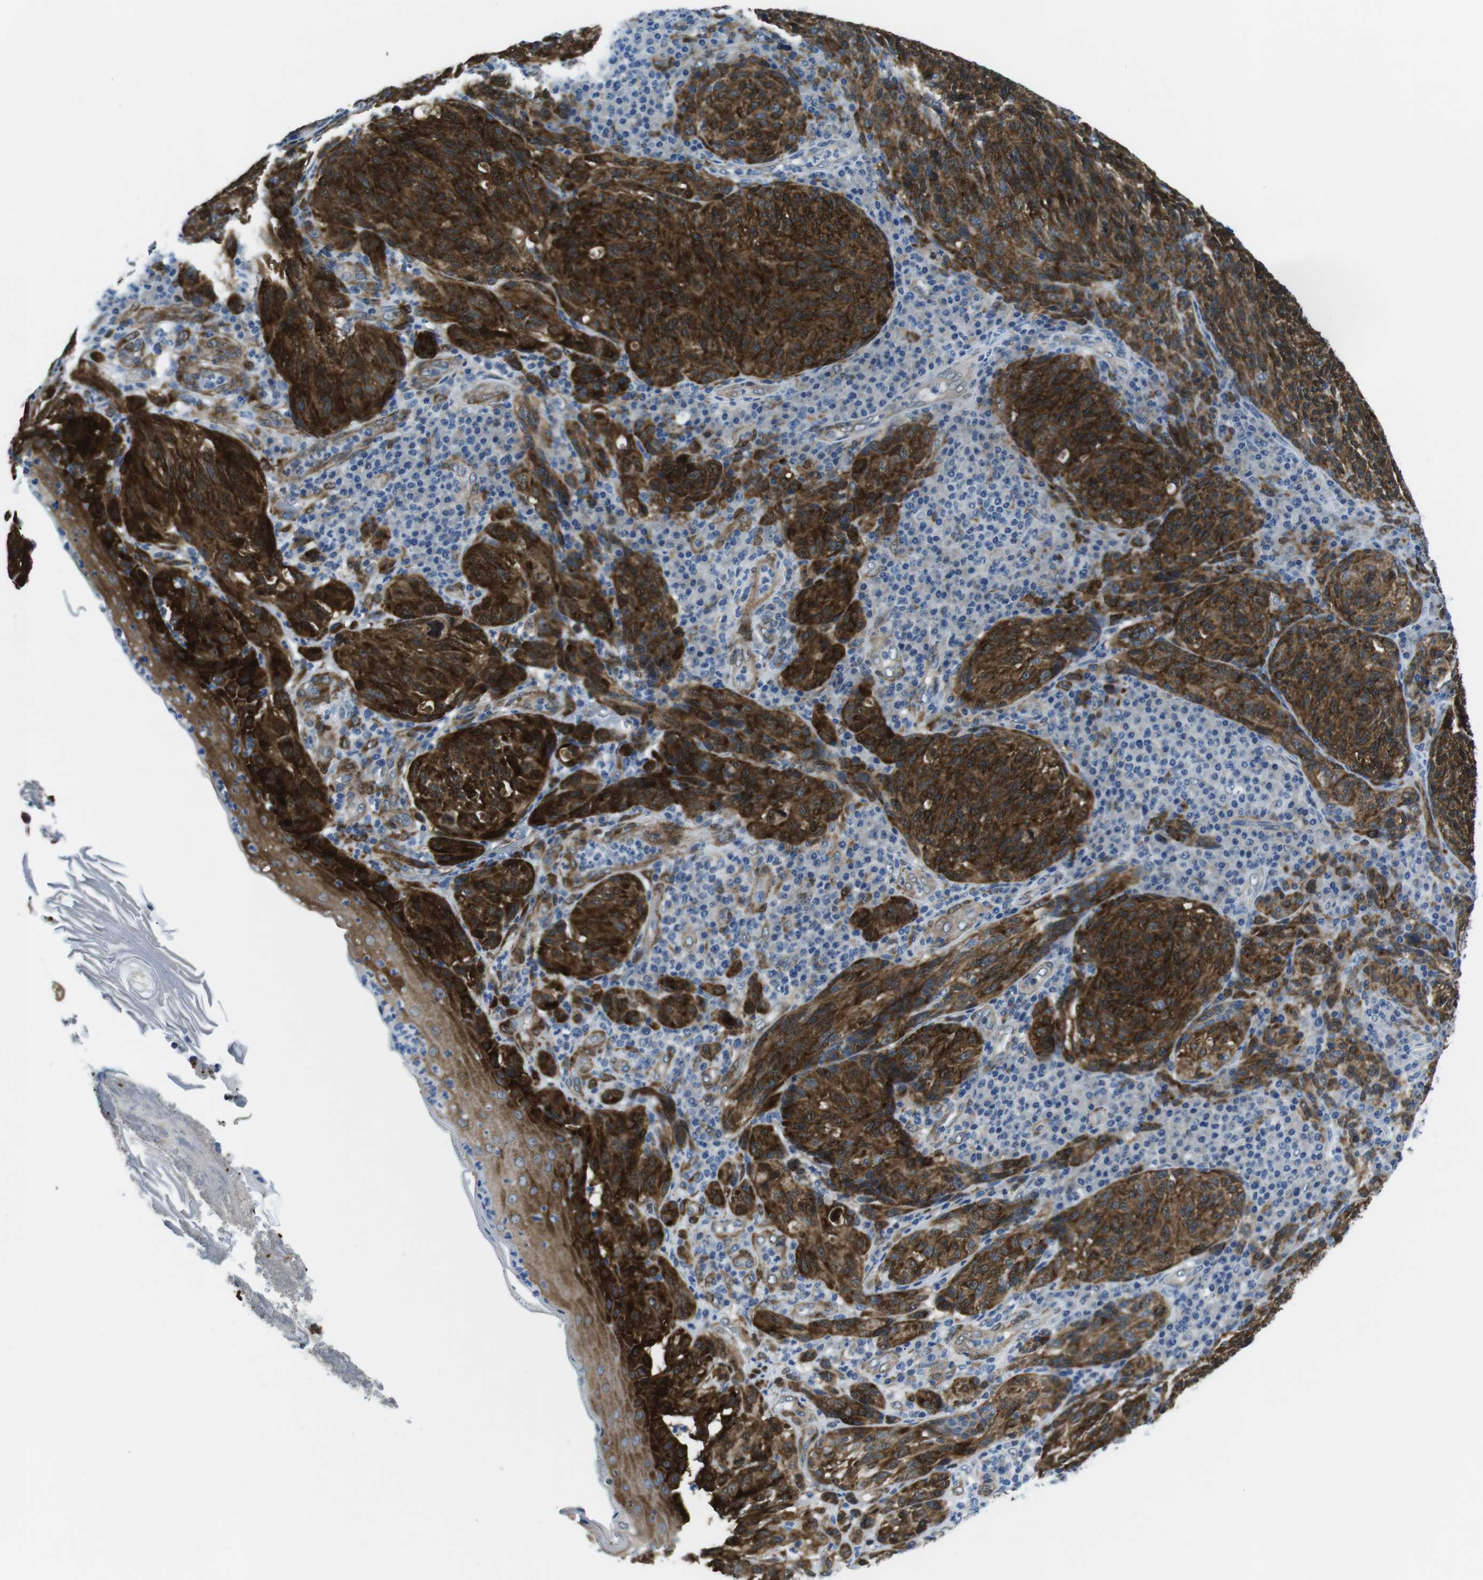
{"staining": {"intensity": "strong", "quantity": ">75%", "location": "cytoplasmic/membranous"}, "tissue": "melanoma", "cell_type": "Tumor cells", "image_type": "cancer", "snomed": [{"axis": "morphology", "description": "Malignant melanoma, NOS"}, {"axis": "topography", "description": "Skin"}], "caption": "Malignant melanoma stained with immunohistochemistry shows strong cytoplasmic/membranous staining in about >75% of tumor cells.", "gene": "PHLDA1", "patient": {"sex": "female", "age": 73}}